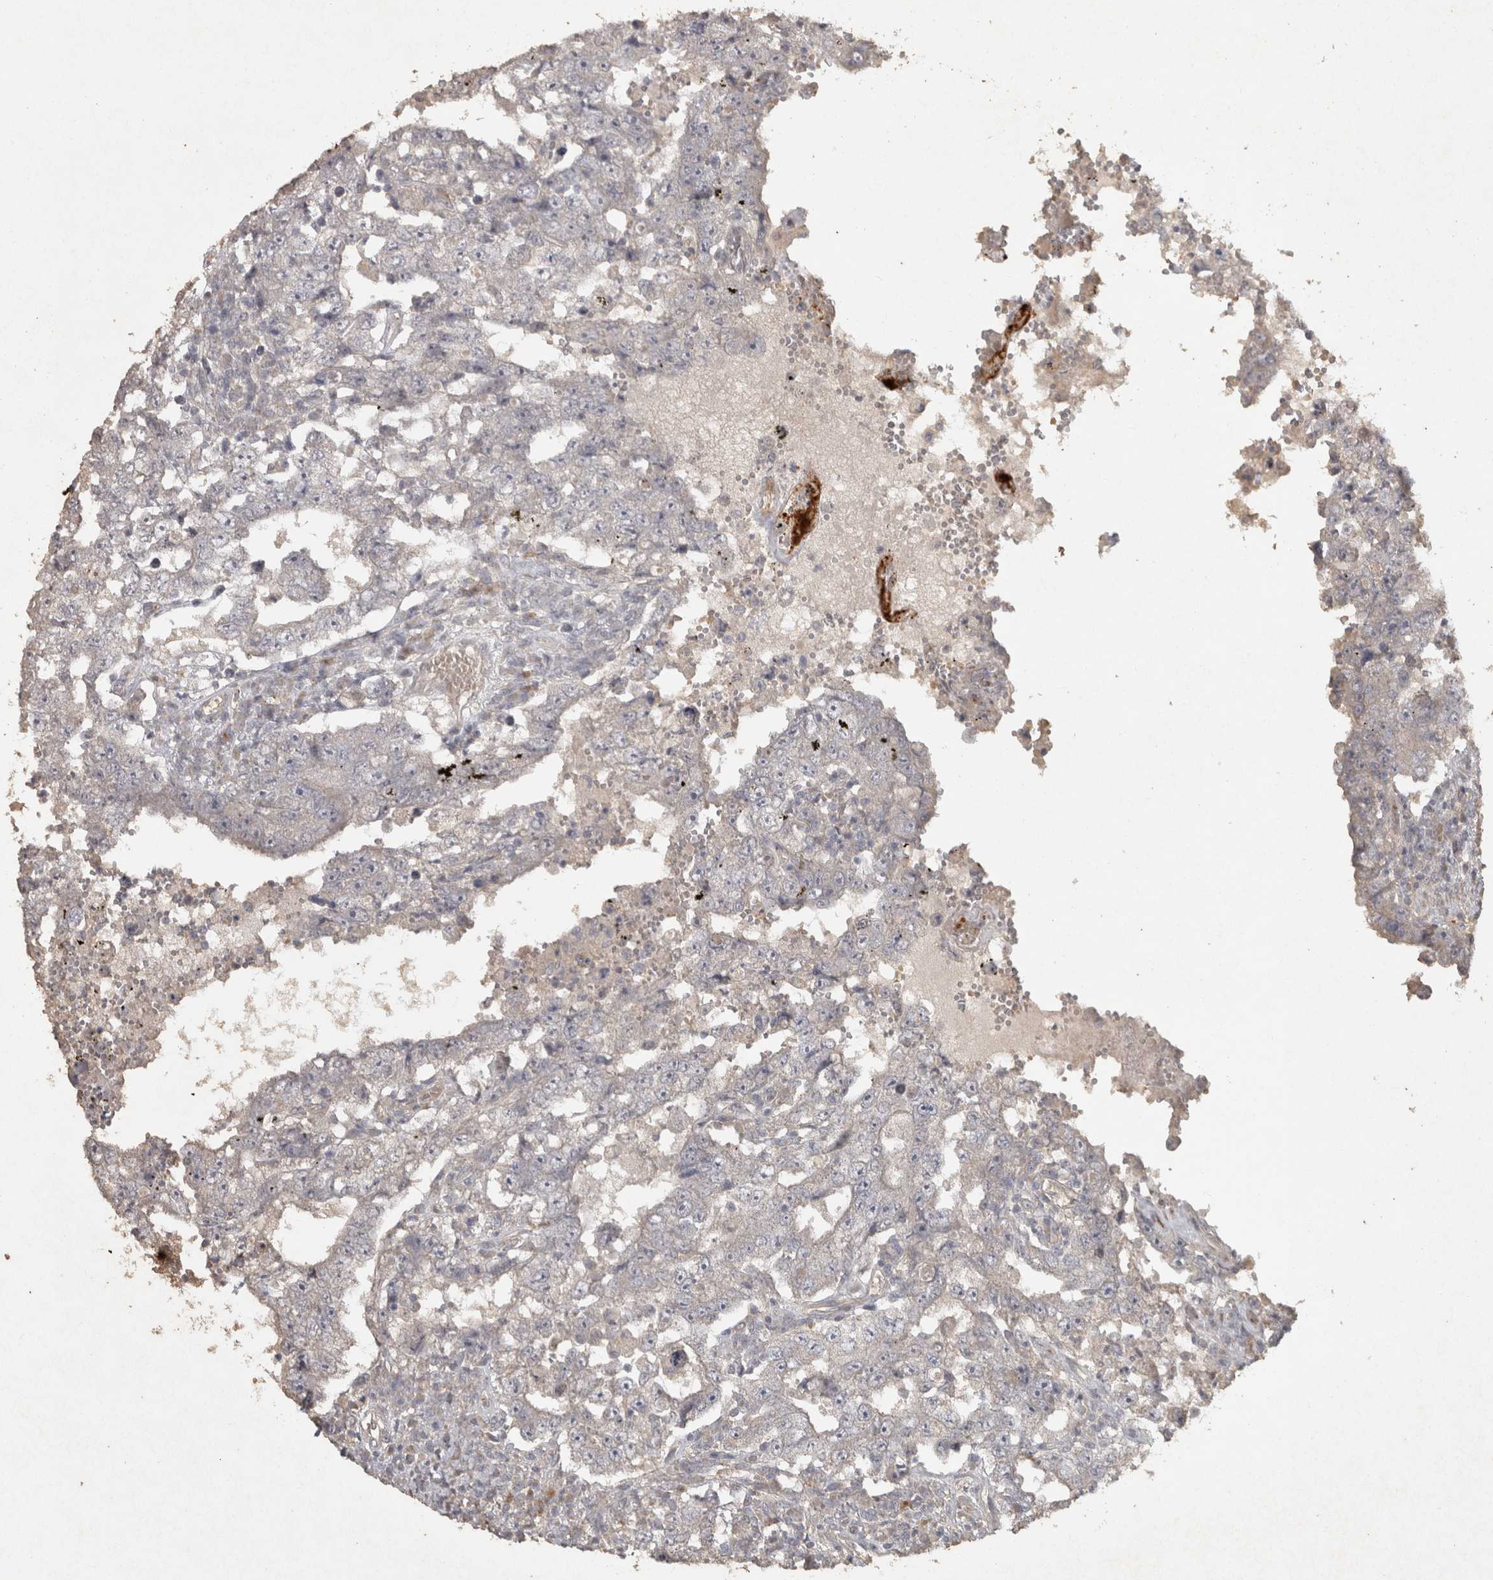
{"staining": {"intensity": "negative", "quantity": "none", "location": "none"}, "tissue": "testis cancer", "cell_type": "Tumor cells", "image_type": "cancer", "snomed": [{"axis": "morphology", "description": "Carcinoma, Embryonal, NOS"}, {"axis": "topography", "description": "Testis"}], "caption": "Tumor cells show no significant expression in testis embryonal carcinoma.", "gene": "OSTN", "patient": {"sex": "male", "age": 26}}